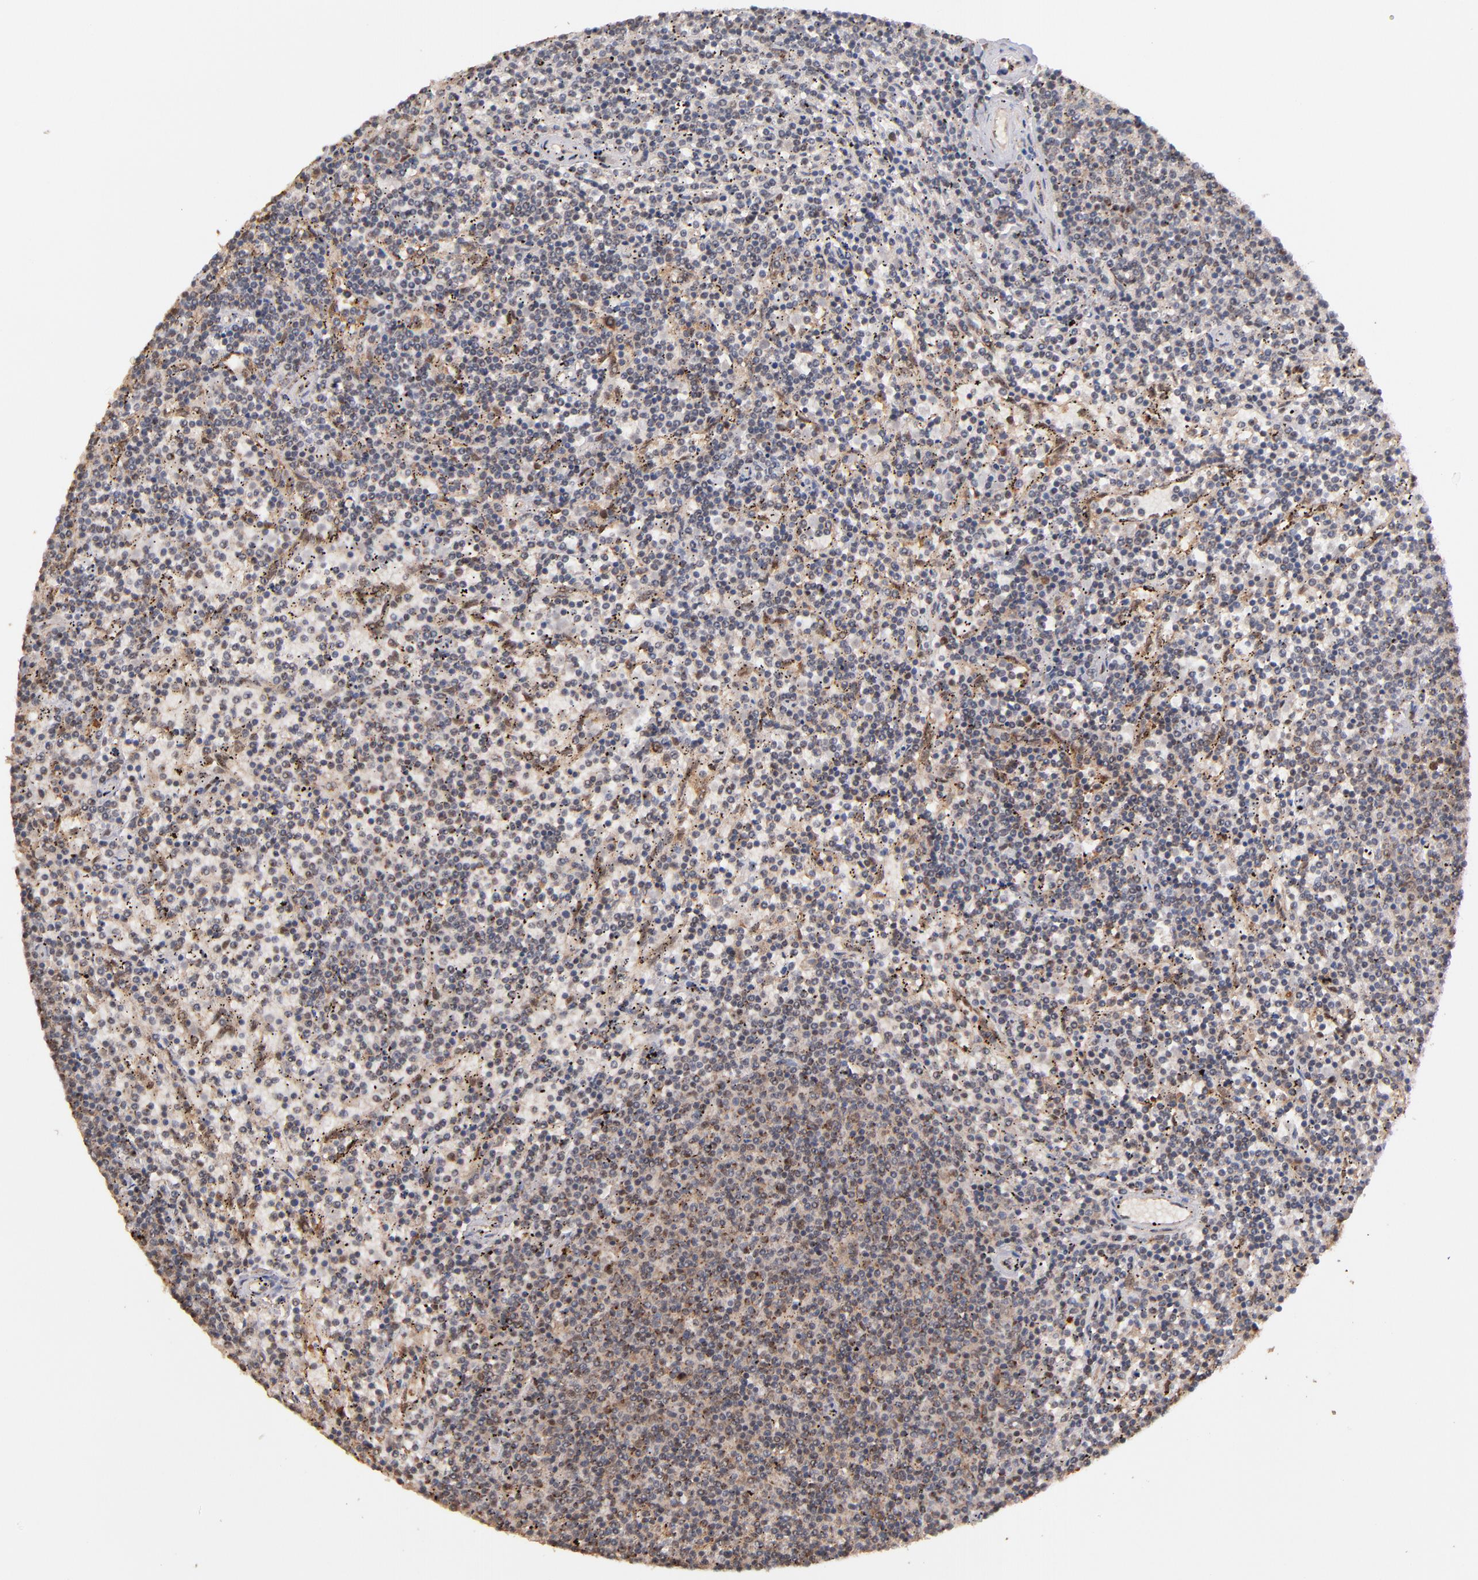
{"staining": {"intensity": "weak", "quantity": "<25%", "location": "nuclear"}, "tissue": "lymphoma", "cell_type": "Tumor cells", "image_type": "cancer", "snomed": [{"axis": "morphology", "description": "Malignant lymphoma, non-Hodgkin's type, Low grade"}, {"axis": "topography", "description": "Spleen"}], "caption": "Tumor cells show no significant protein positivity in low-grade malignant lymphoma, non-Hodgkin's type.", "gene": "EAPP", "patient": {"sex": "female", "age": 50}}